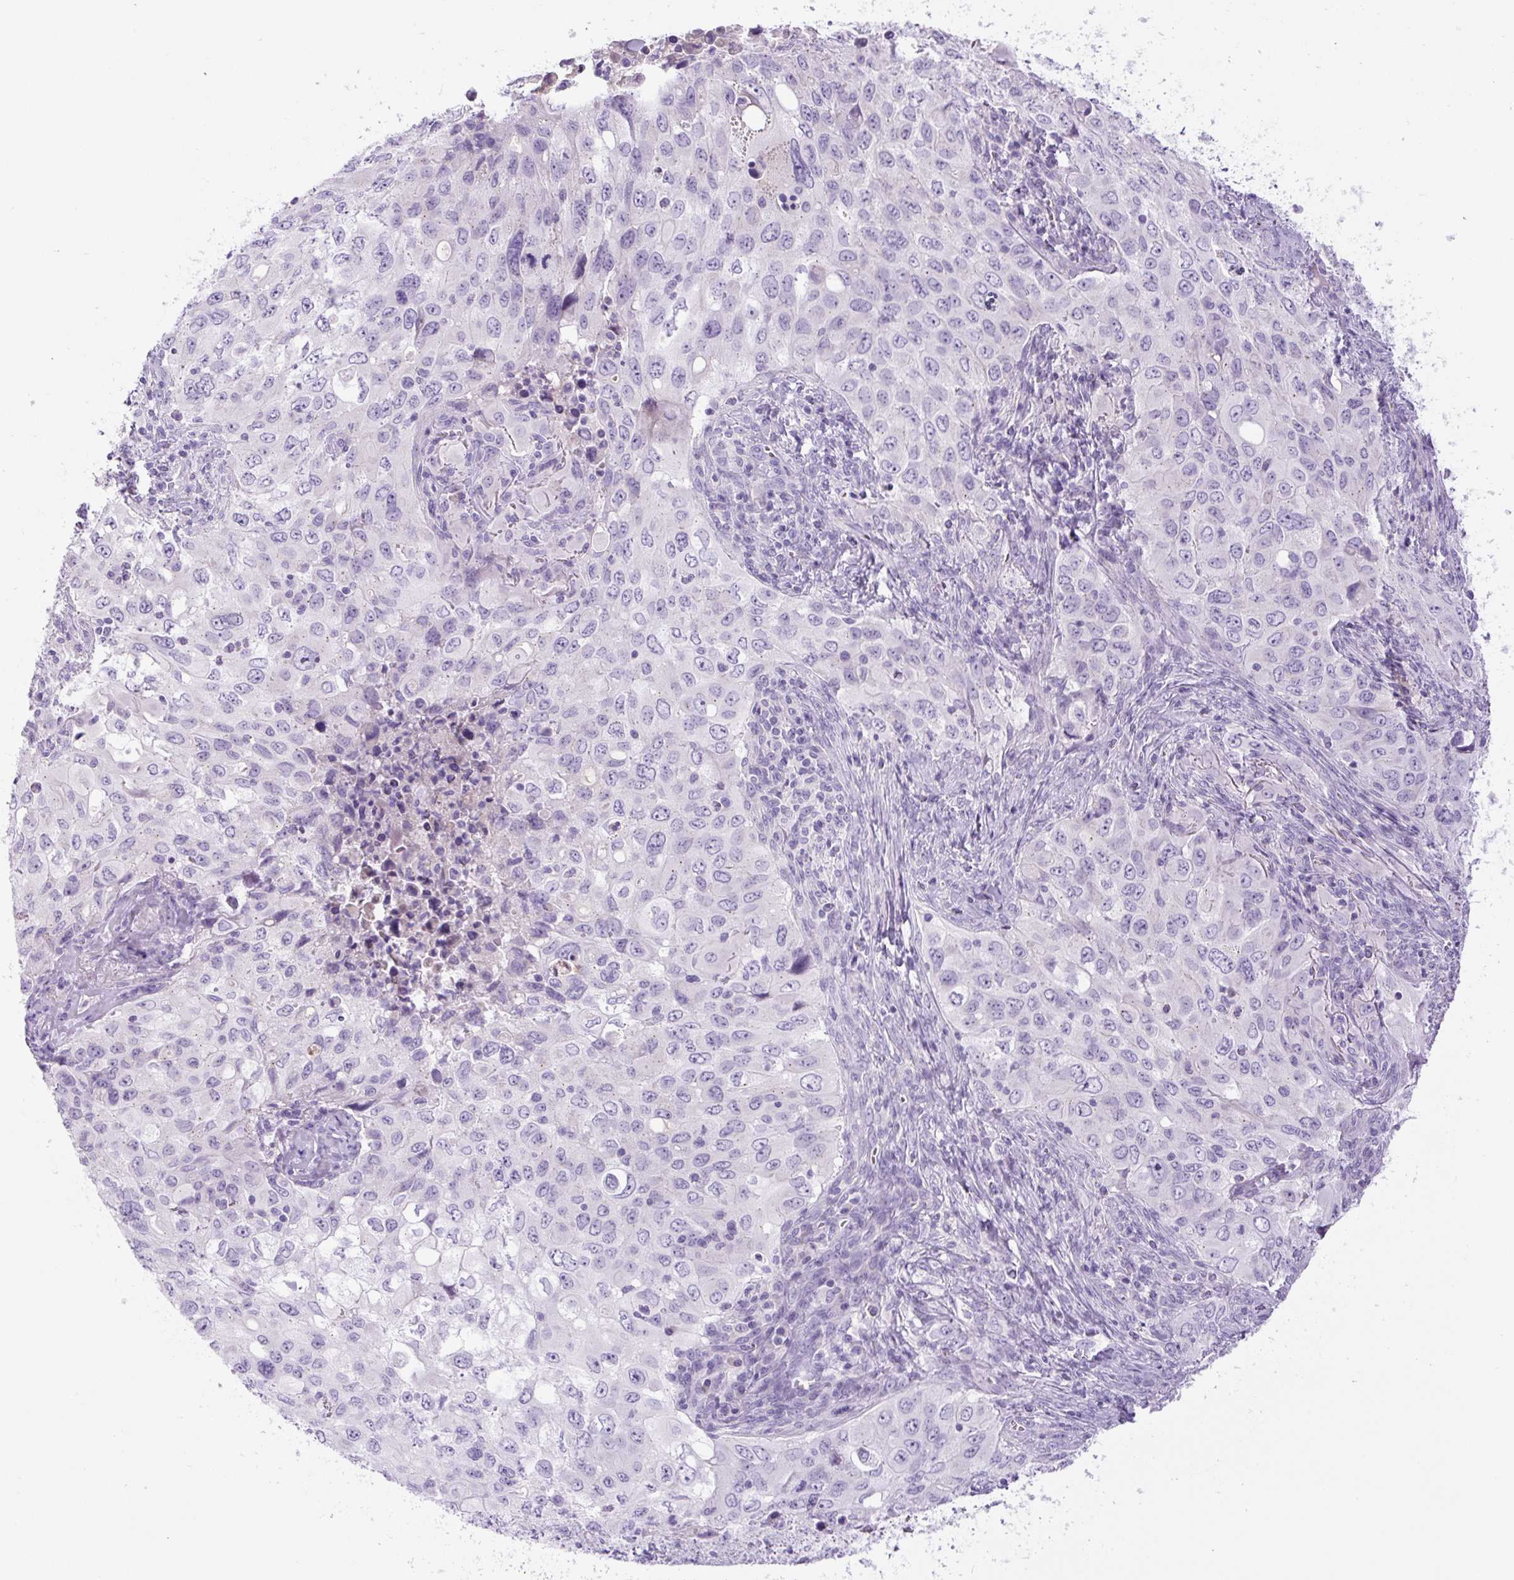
{"staining": {"intensity": "negative", "quantity": "none", "location": "none"}, "tissue": "lung cancer", "cell_type": "Tumor cells", "image_type": "cancer", "snomed": [{"axis": "morphology", "description": "Adenocarcinoma, NOS"}, {"axis": "morphology", "description": "Adenocarcinoma, metastatic, NOS"}, {"axis": "topography", "description": "Lymph node"}, {"axis": "topography", "description": "Lung"}], "caption": "There is no significant expression in tumor cells of lung cancer (adenocarcinoma).", "gene": "RSPO4", "patient": {"sex": "female", "age": 42}}